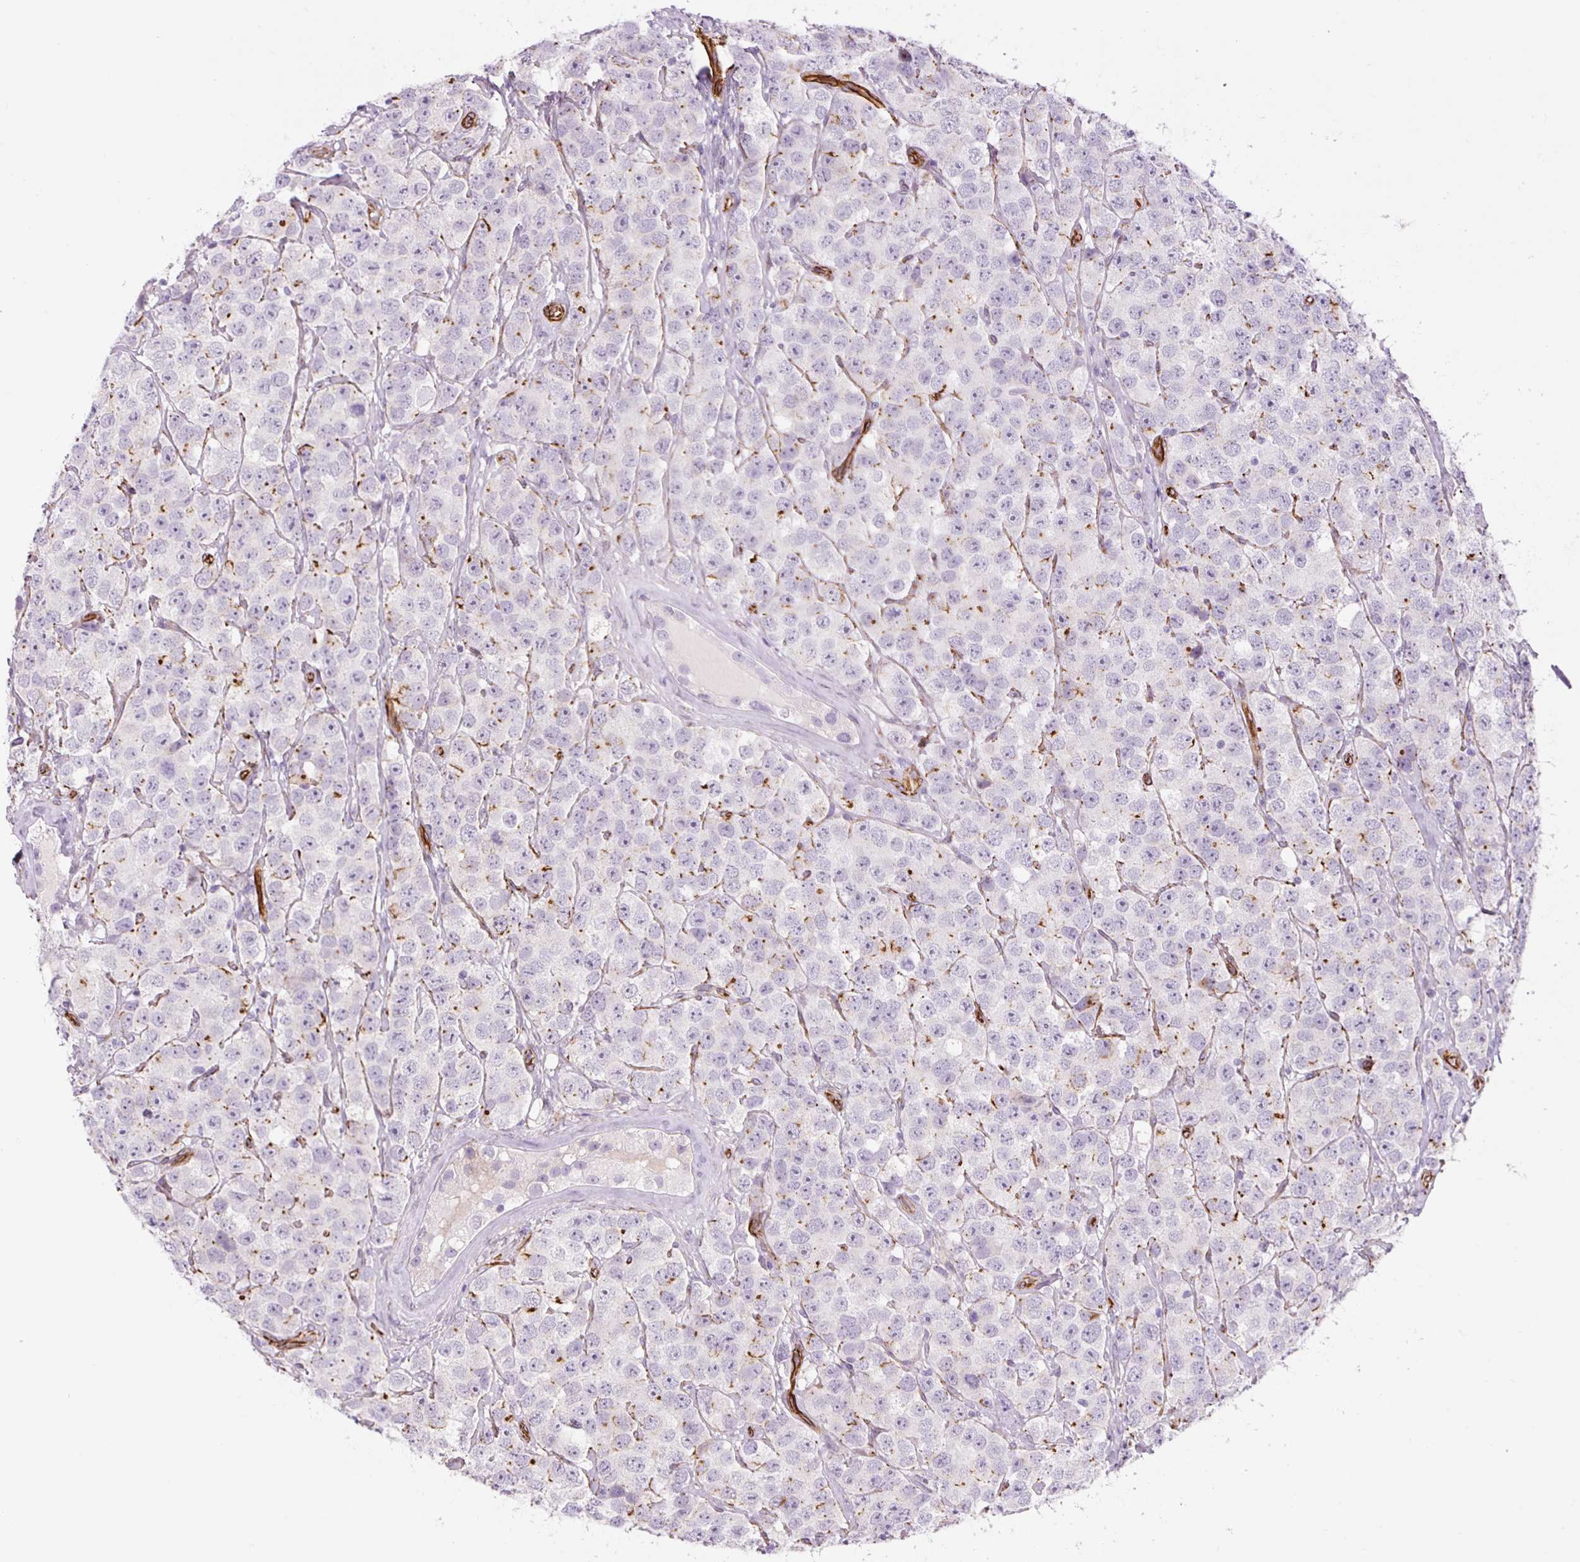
{"staining": {"intensity": "negative", "quantity": "none", "location": "none"}, "tissue": "testis cancer", "cell_type": "Tumor cells", "image_type": "cancer", "snomed": [{"axis": "morphology", "description": "Seminoma, NOS"}, {"axis": "topography", "description": "Testis"}], "caption": "Immunohistochemistry histopathology image of neoplastic tissue: testis seminoma stained with DAB (3,3'-diaminobenzidine) displays no significant protein positivity in tumor cells.", "gene": "NES", "patient": {"sex": "male", "age": 28}}